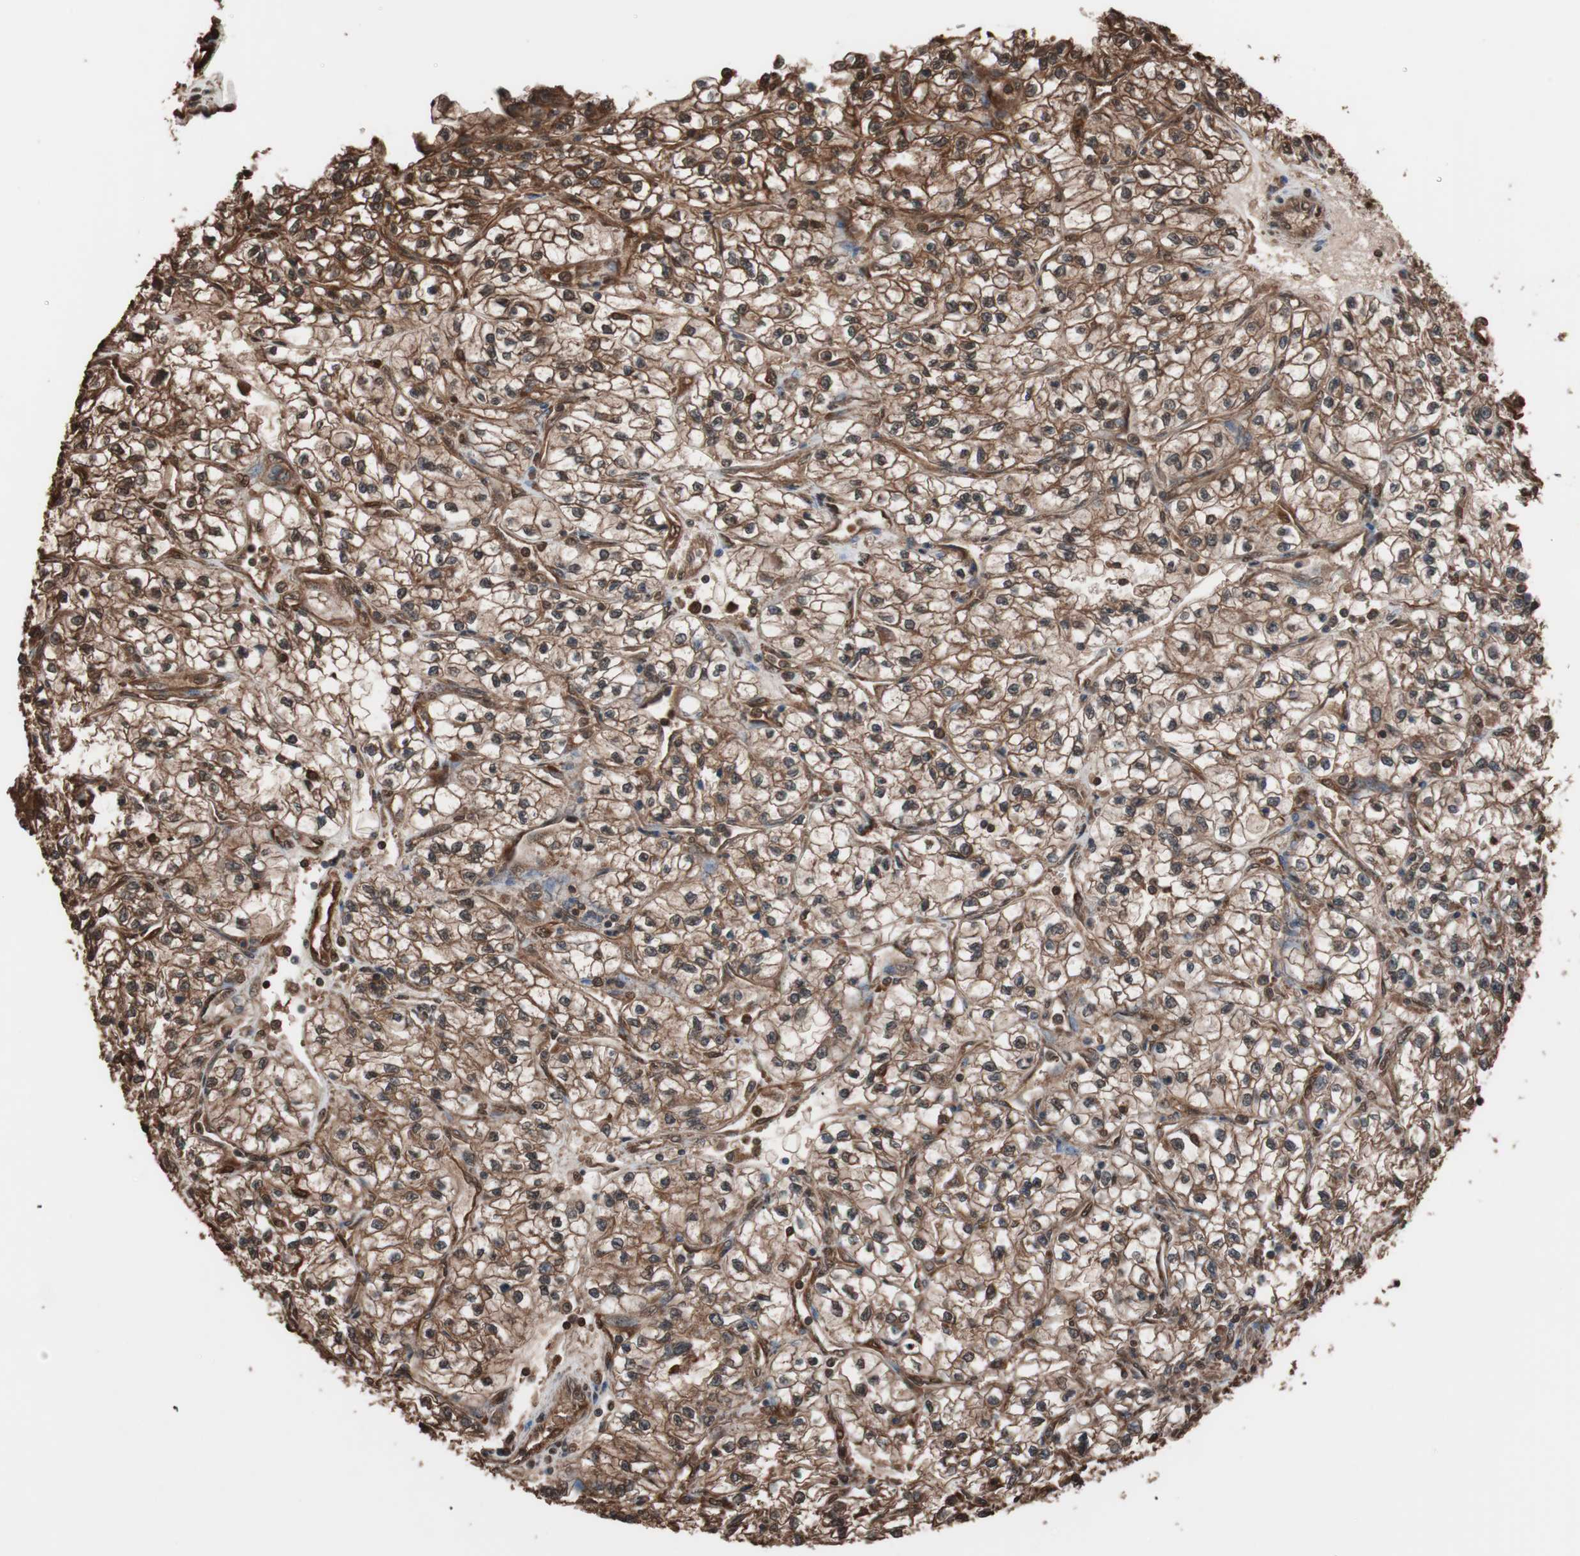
{"staining": {"intensity": "strong", "quantity": ">75%", "location": "cytoplasmic/membranous"}, "tissue": "renal cancer", "cell_type": "Tumor cells", "image_type": "cancer", "snomed": [{"axis": "morphology", "description": "Adenocarcinoma, NOS"}, {"axis": "topography", "description": "Kidney"}], "caption": "An immunohistochemistry histopathology image of tumor tissue is shown. Protein staining in brown labels strong cytoplasmic/membranous positivity in renal cancer within tumor cells.", "gene": "CALM2", "patient": {"sex": "female", "age": 57}}